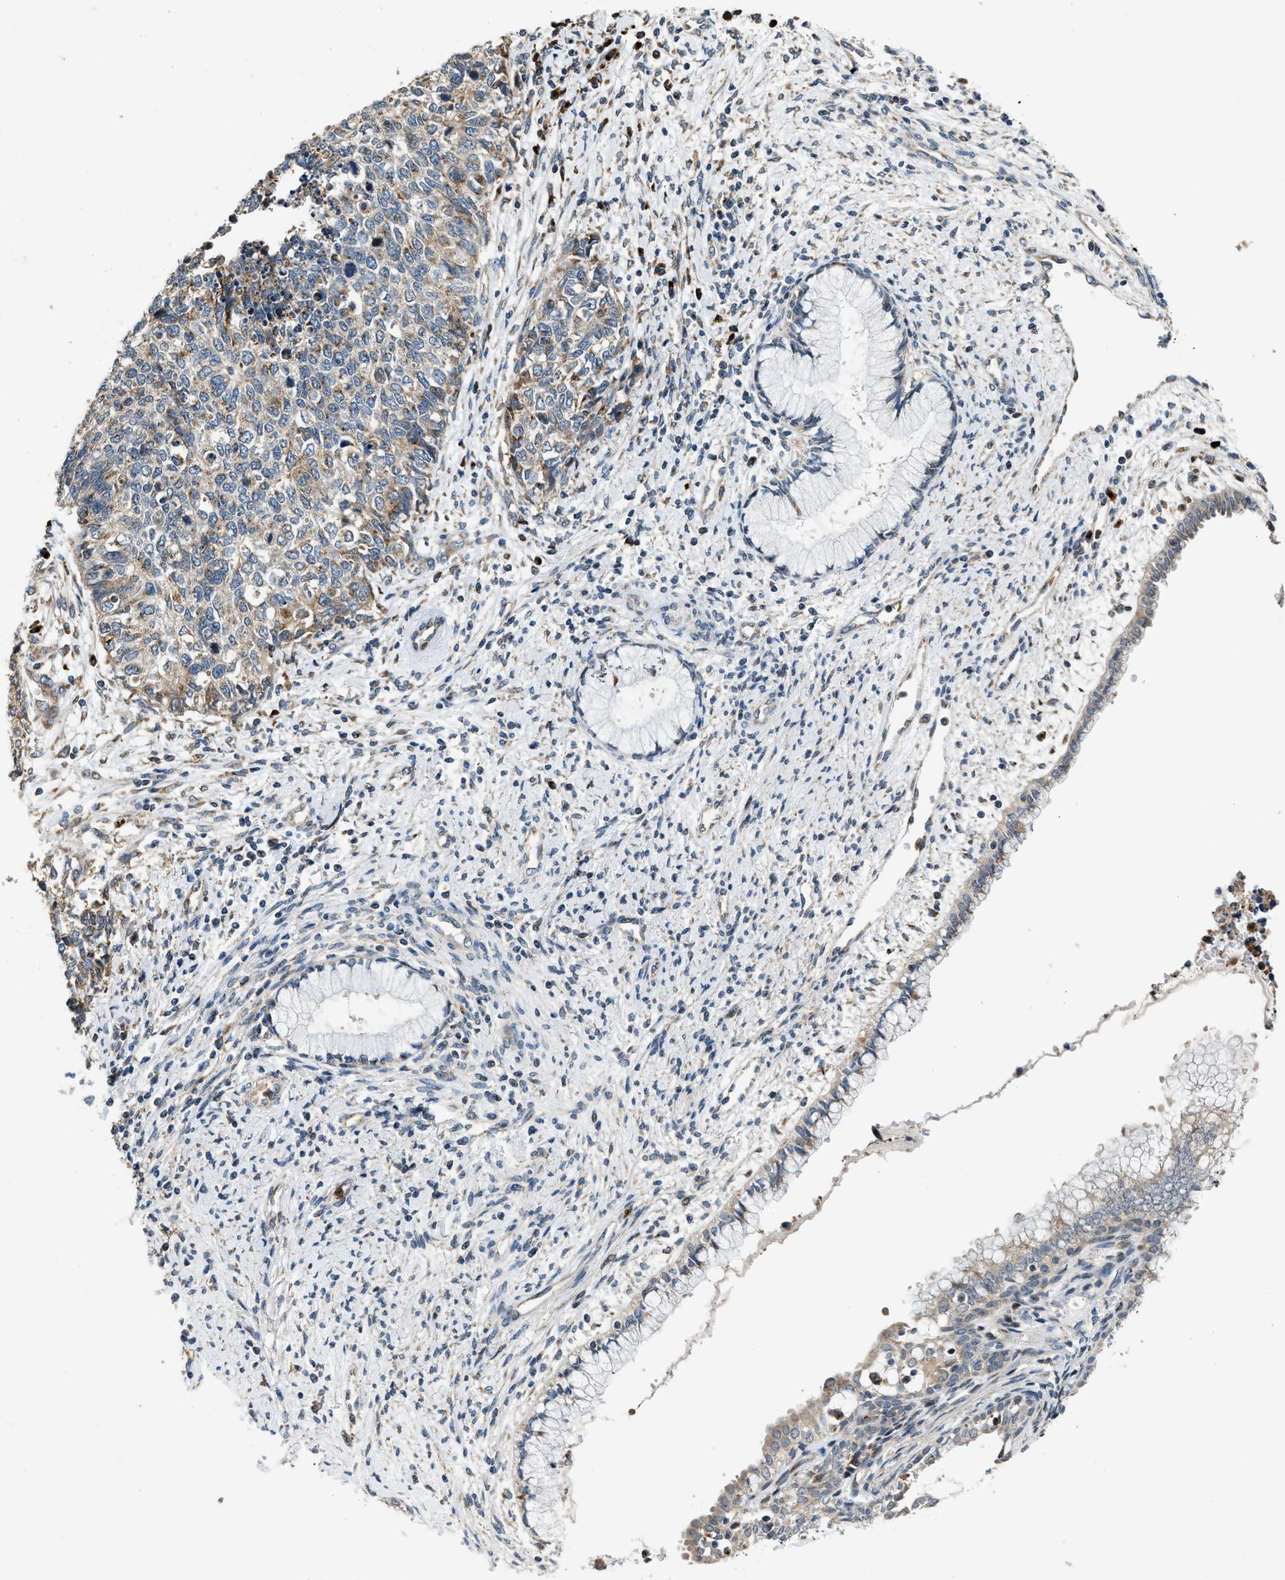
{"staining": {"intensity": "weak", "quantity": ">75%", "location": "cytoplasmic/membranous"}, "tissue": "cervical cancer", "cell_type": "Tumor cells", "image_type": "cancer", "snomed": [{"axis": "morphology", "description": "Squamous cell carcinoma, NOS"}, {"axis": "topography", "description": "Cervix"}], "caption": "Immunohistochemical staining of human squamous cell carcinoma (cervical) shows low levels of weak cytoplasmic/membranous positivity in about >75% of tumor cells. (DAB (3,3'-diaminobenzidine) = brown stain, brightfield microscopy at high magnification).", "gene": "FUT8", "patient": {"sex": "female", "age": 63}}